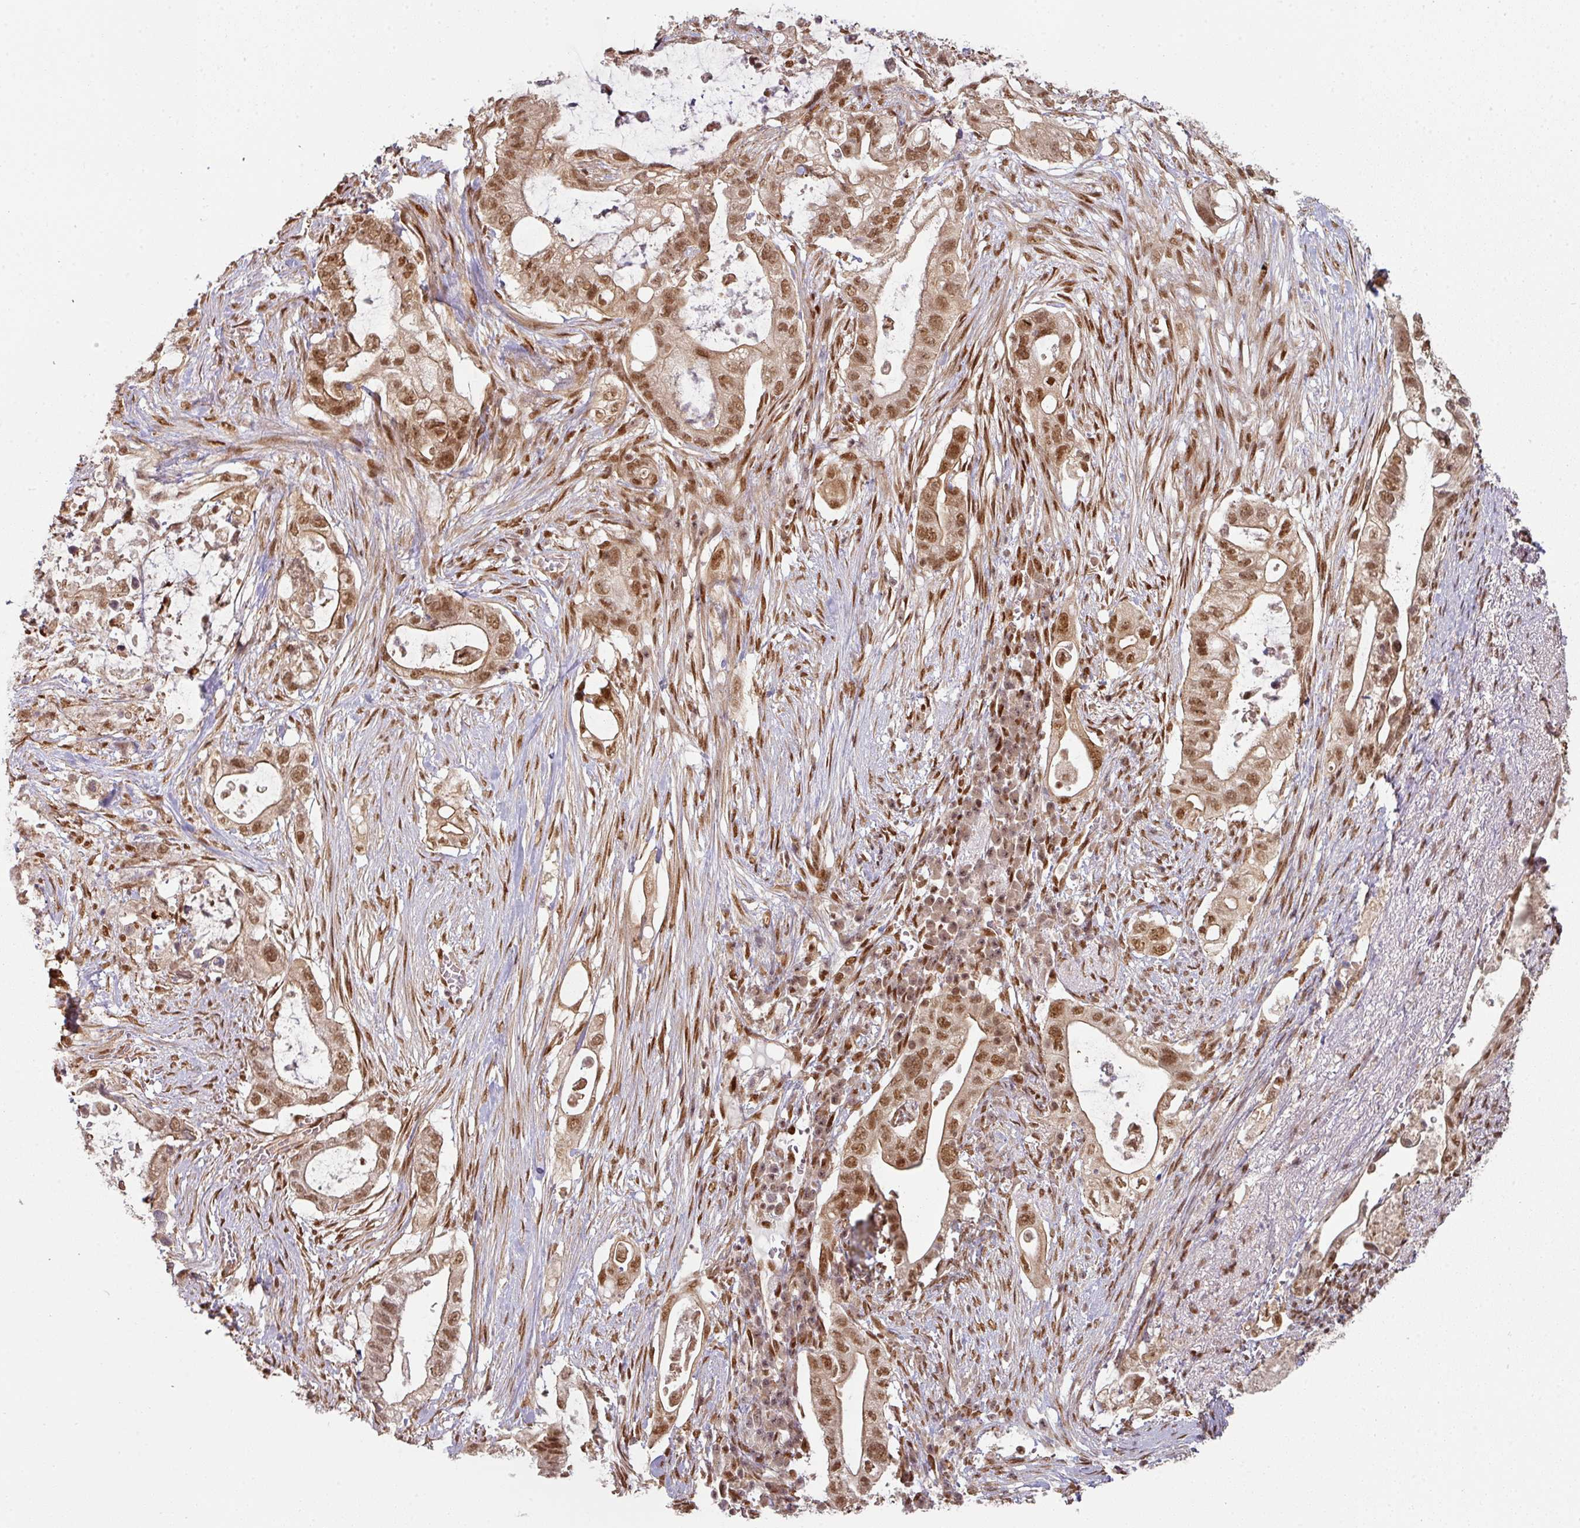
{"staining": {"intensity": "moderate", "quantity": ">75%", "location": "cytoplasmic/membranous,nuclear"}, "tissue": "pancreatic cancer", "cell_type": "Tumor cells", "image_type": "cancer", "snomed": [{"axis": "morphology", "description": "Adenocarcinoma, NOS"}, {"axis": "topography", "description": "Pancreas"}], "caption": "Tumor cells exhibit medium levels of moderate cytoplasmic/membranous and nuclear expression in approximately >75% of cells in adenocarcinoma (pancreatic).", "gene": "SIK3", "patient": {"sex": "female", "age": 72}}